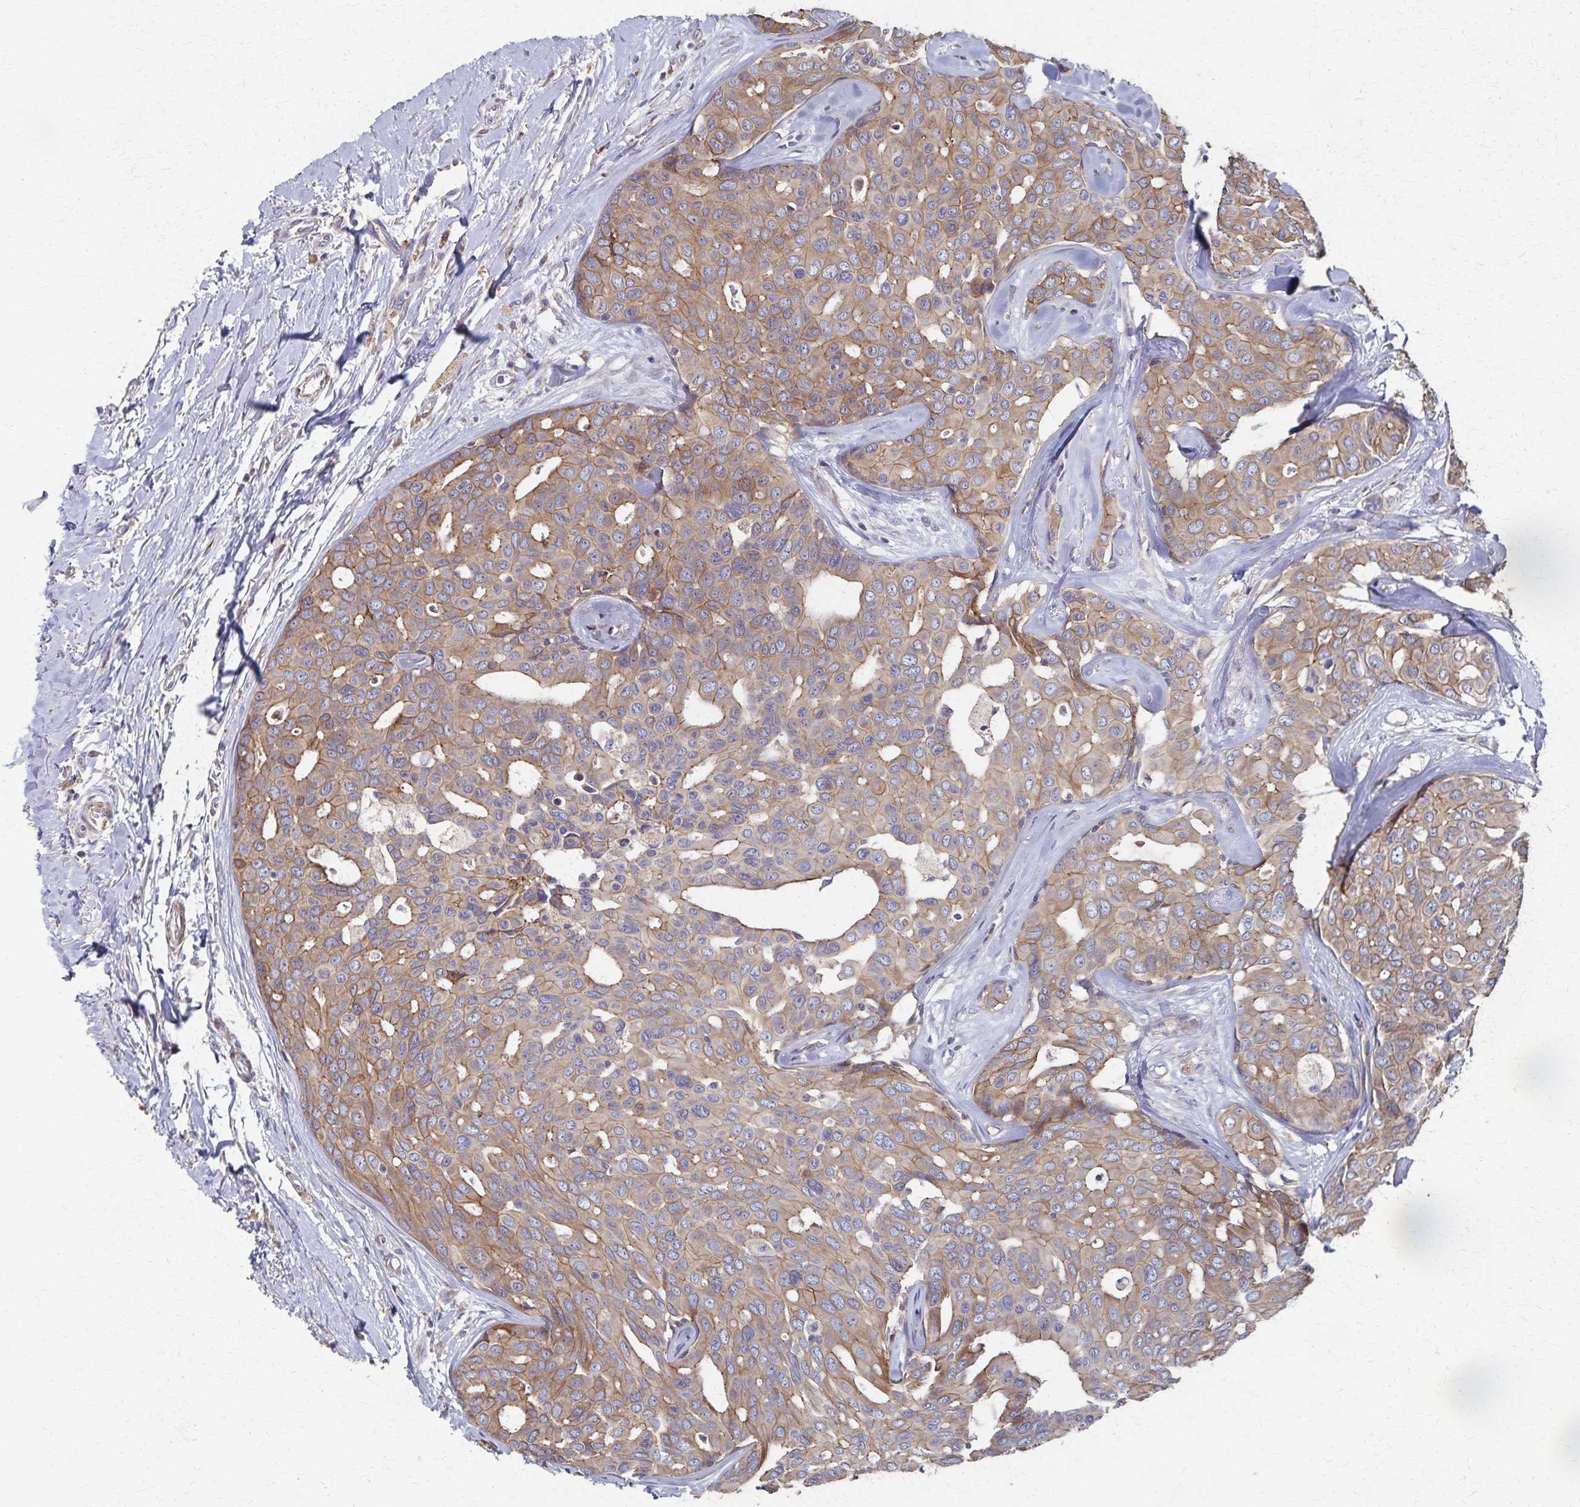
{"staining": {"intensity": "weak", "quantity": ">75%", "location": "cytoplasmic/membranous"}, "tissue": "breast cancer", "cell_type": "Tumor cells", "image_type": "cancer", "snomed": [{"axis": "morphology", "description": "Duct carcinoma"}, {"axis": "topography", "description": "Breast"}], "caption": "Breast cancer (invasive ductal carcinoma) stained with immunohistochemistry demonstrates weak cytoplasmic/membranous positivity in about >75% of tumor cells. (Brightfield microscopy of DAB IHC at high magnification).", "gene": "PGAP2", "patient": {"sex": "female", "age": 54}}